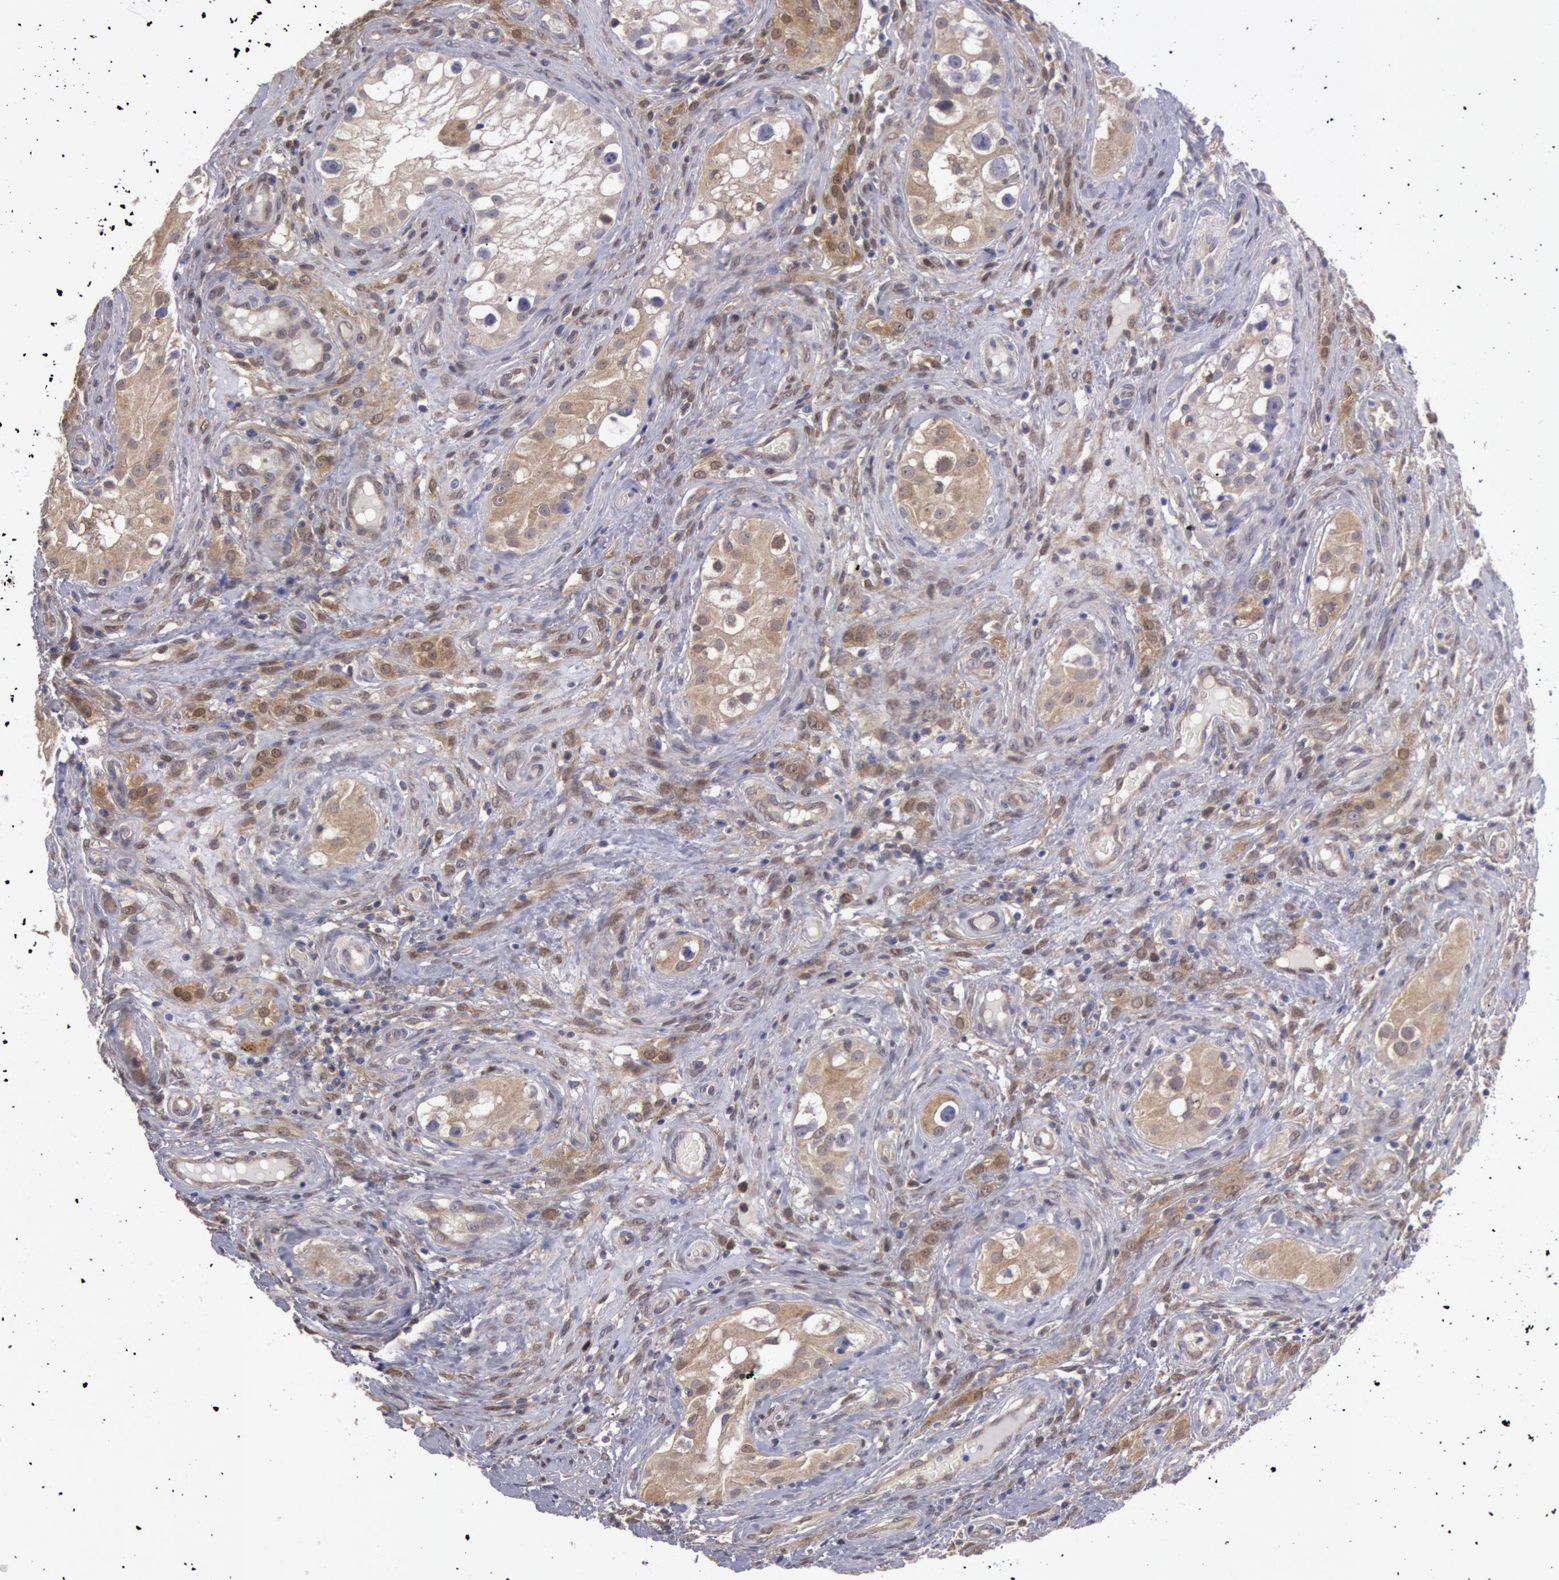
{"staining": {"intensity": "weak", "quantity": ">75%", "location": "cytoplasmic/membranous"}, "tissue": "testis cancer", "cell_type": "Tumor cells", "image_type": "cancer", "snomed": [{"axis": "morphology", "description": "Carcinoma, Embryonal, NOS"}, {"axis": "topography", "description": "Testis"}], "caption": "Testis cancer (embryonal carcinoma) stained with immunohistochemistry shows weak cytoplasmic/membranous positivity in approximately >75% of tumor cells.", "gene": "MPST", "patient": {"sex": "male", "age": 31}}